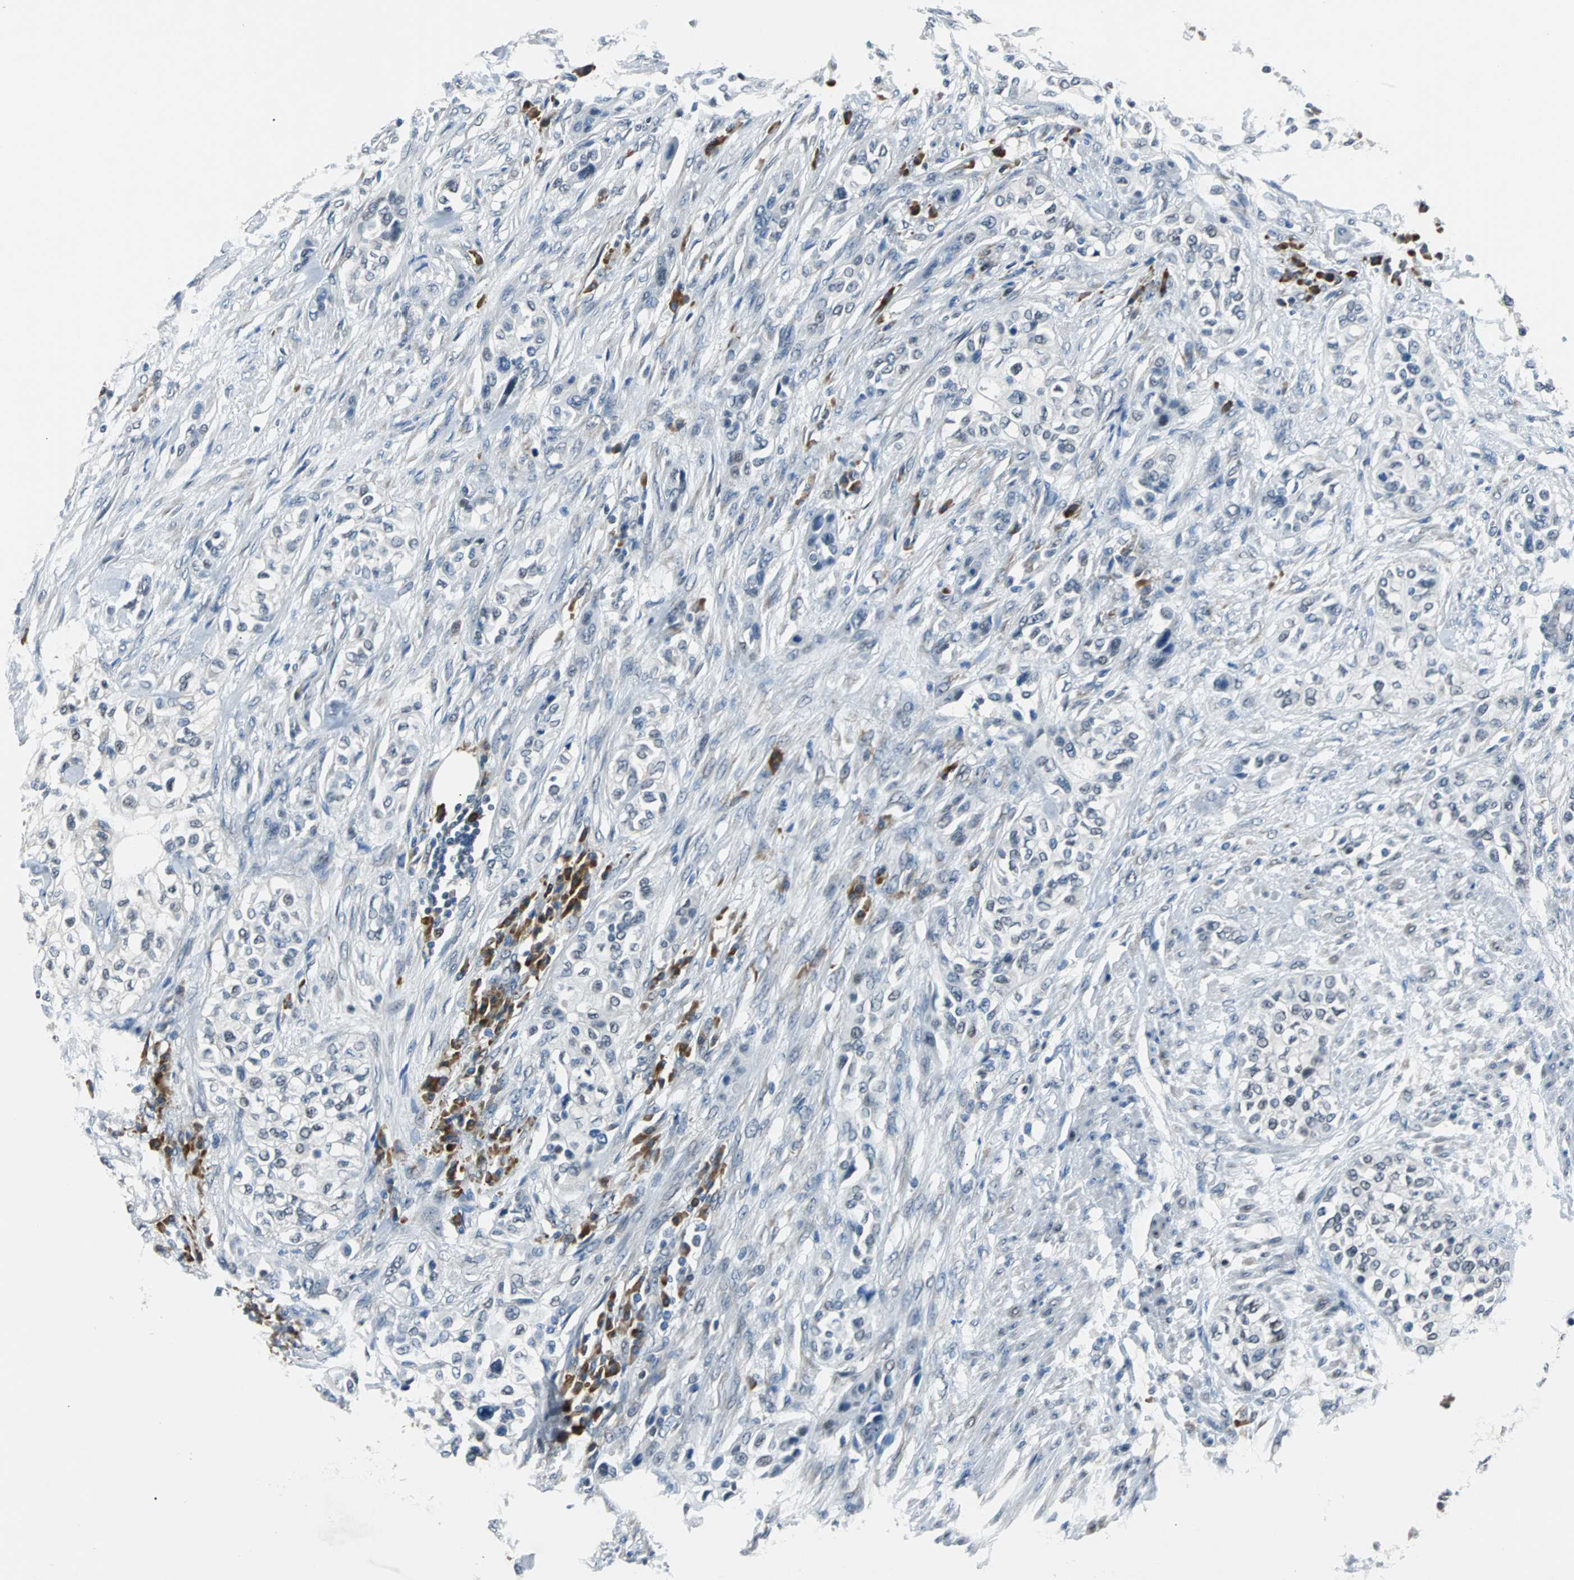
{"staining": {"intensity": "moderate", "quantity": ">75%", "location": "nuclear"}, "tissue": "urothelial cancer", "cell_type": "Tumor cells", "image_type": "cancer", "snomed": [{"axis": "morphology", "description": "Urothelial carcinoma, High grade"}, {"axis": "topography", "description": "Urinary bladder"}], "caption": "This micrograph shows urothelial carcinoma (high-grade) stained with IHC to label a protein in brown. The nuclear of tumor cells show moderate positivity for the protein. Nuclei are counter-stained blue.", "gene": "USP28", "patient": {"sex": "male", "age": 74}}